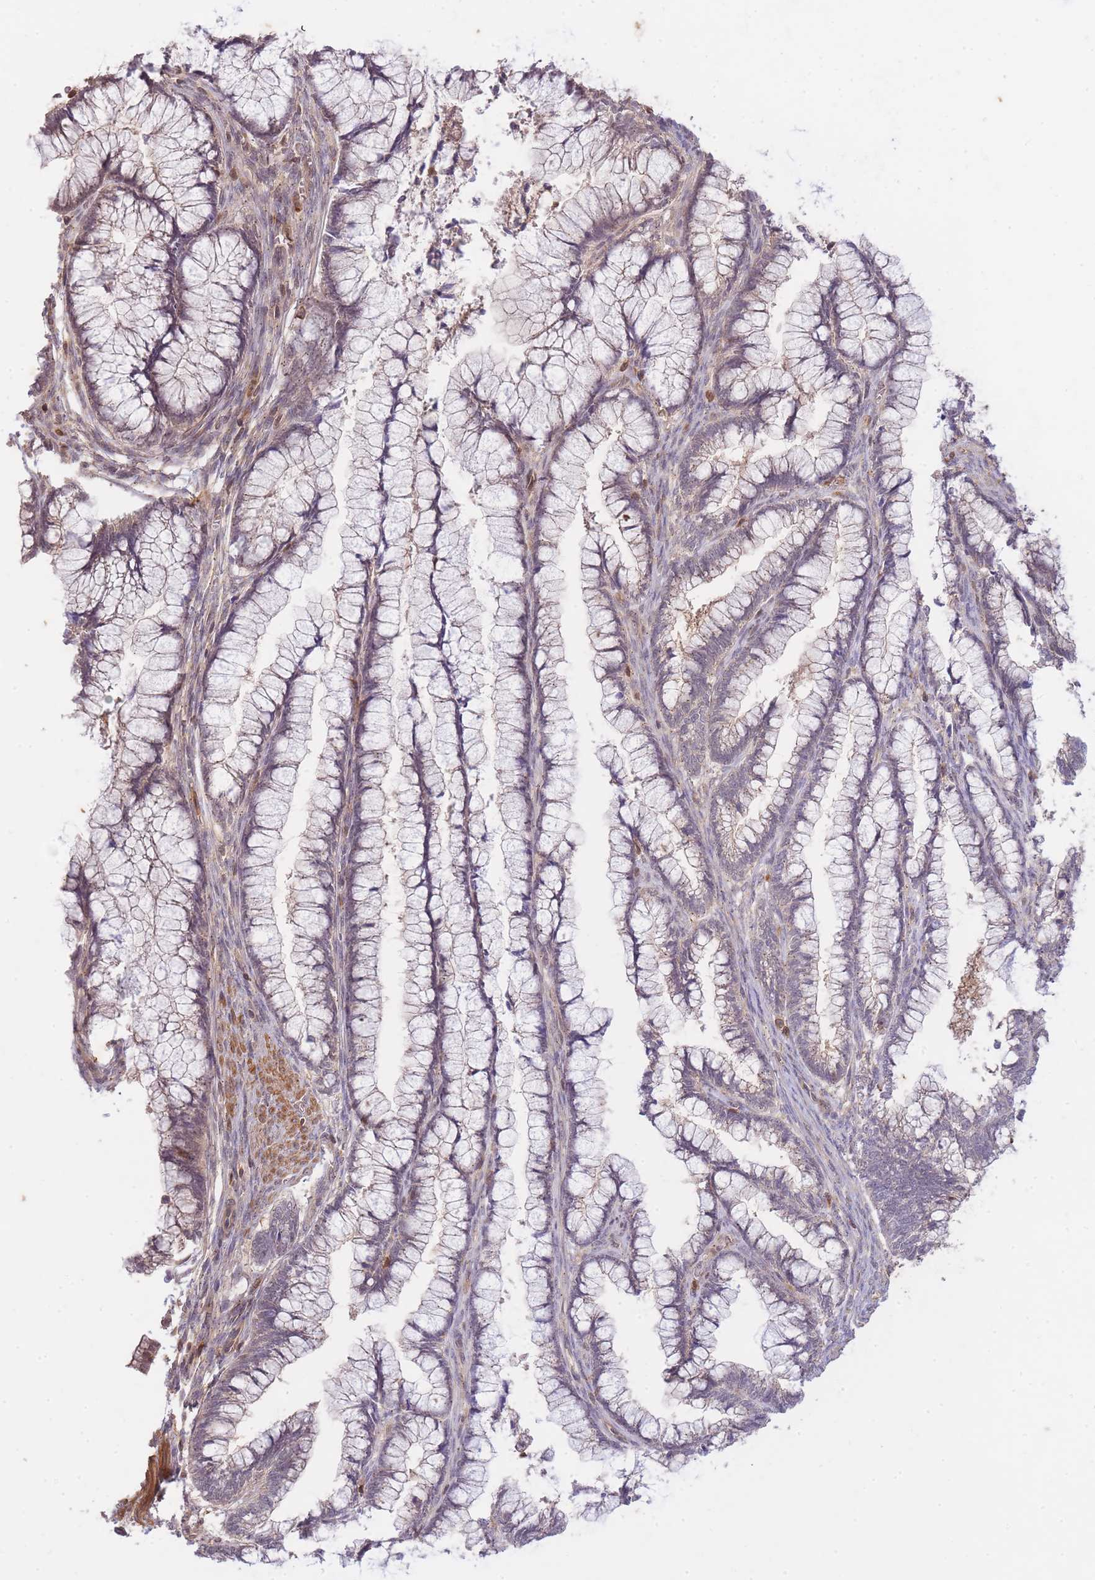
{"staining": {"intensity": "negative", "quantity": "none", "location": "none"}, "tissue": "cervical cancer", "cell_type": "Tumor cells", "image_type": "cancer", "snomed": [{"axis": "morphology", "description": "Adenocarcinoma, NOS"}, {"axis": "topography", "description": "Cervix"}], "caption": "Immunohistochemistry (IHC) micrograph of human cervical adenocarcinoma stained for a protein (brown), which displays no positivity in tumor cells.", "gene": "ST8SIA4", "patient": {"sex": "female", "age": 44}}